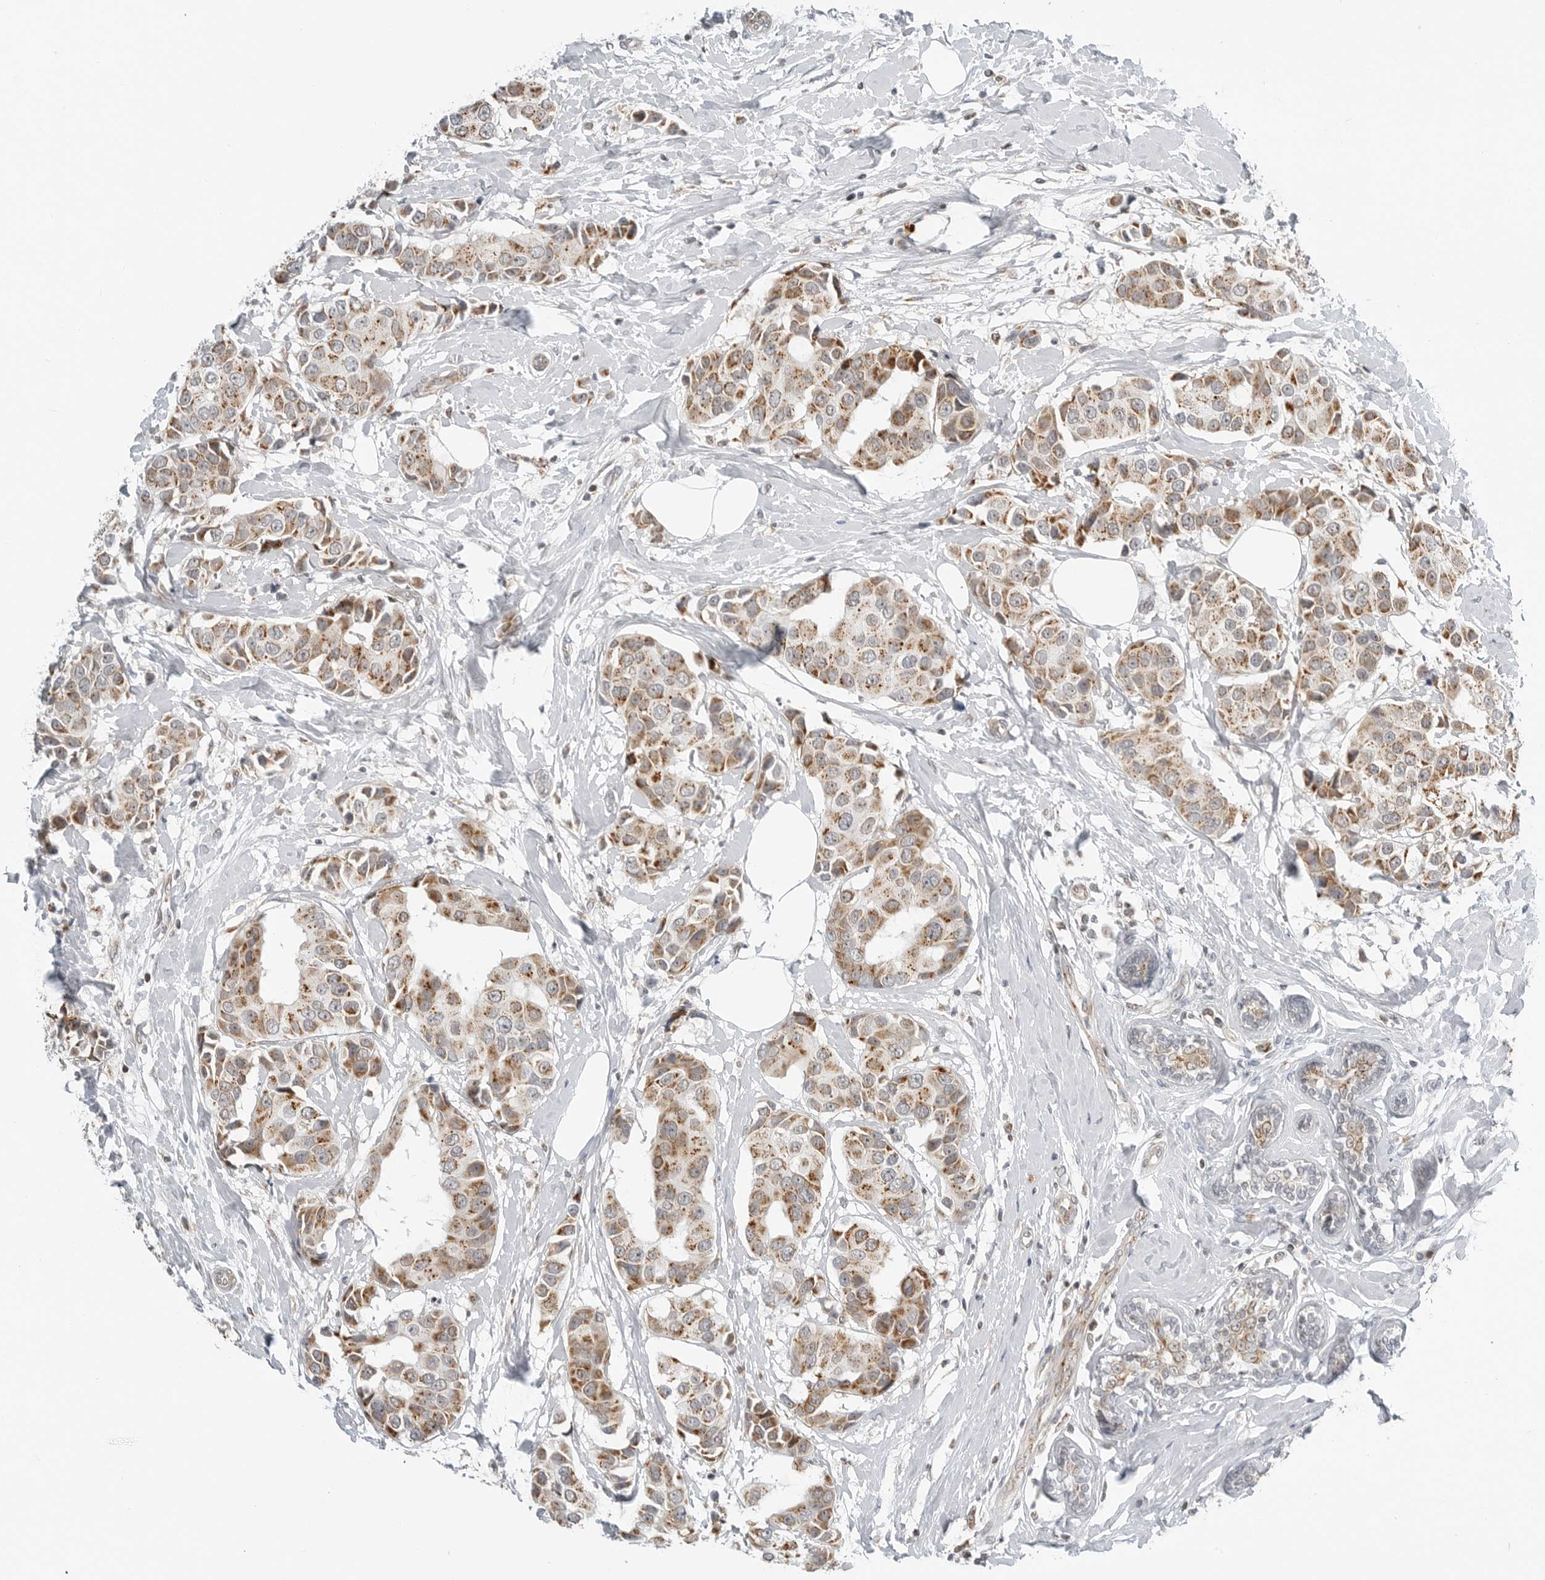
{"staining": {"intensity": "moderate", "quantity": ">75%", "location": "cytoplasmic/membranous"}, "tissue": "breast cancer", "cell_type": "Tumor cells", "image_type": "cancer", "snomed": [{"axis": "morphology", "description": "Normal tissue, NOS"}, {"axis": "morphology", "description": "Duct carcinoma"}, {"axis": "topography", "description": "Breast"}], "caption": "Protein expression analysis of breast infiltrating ductal carcinoma shows moderate cytoplasmic/membranous positivity in approximately >75% of tumor cells.", "gene": "PEX2", "patient": {"sex": "female", "age": 39}}